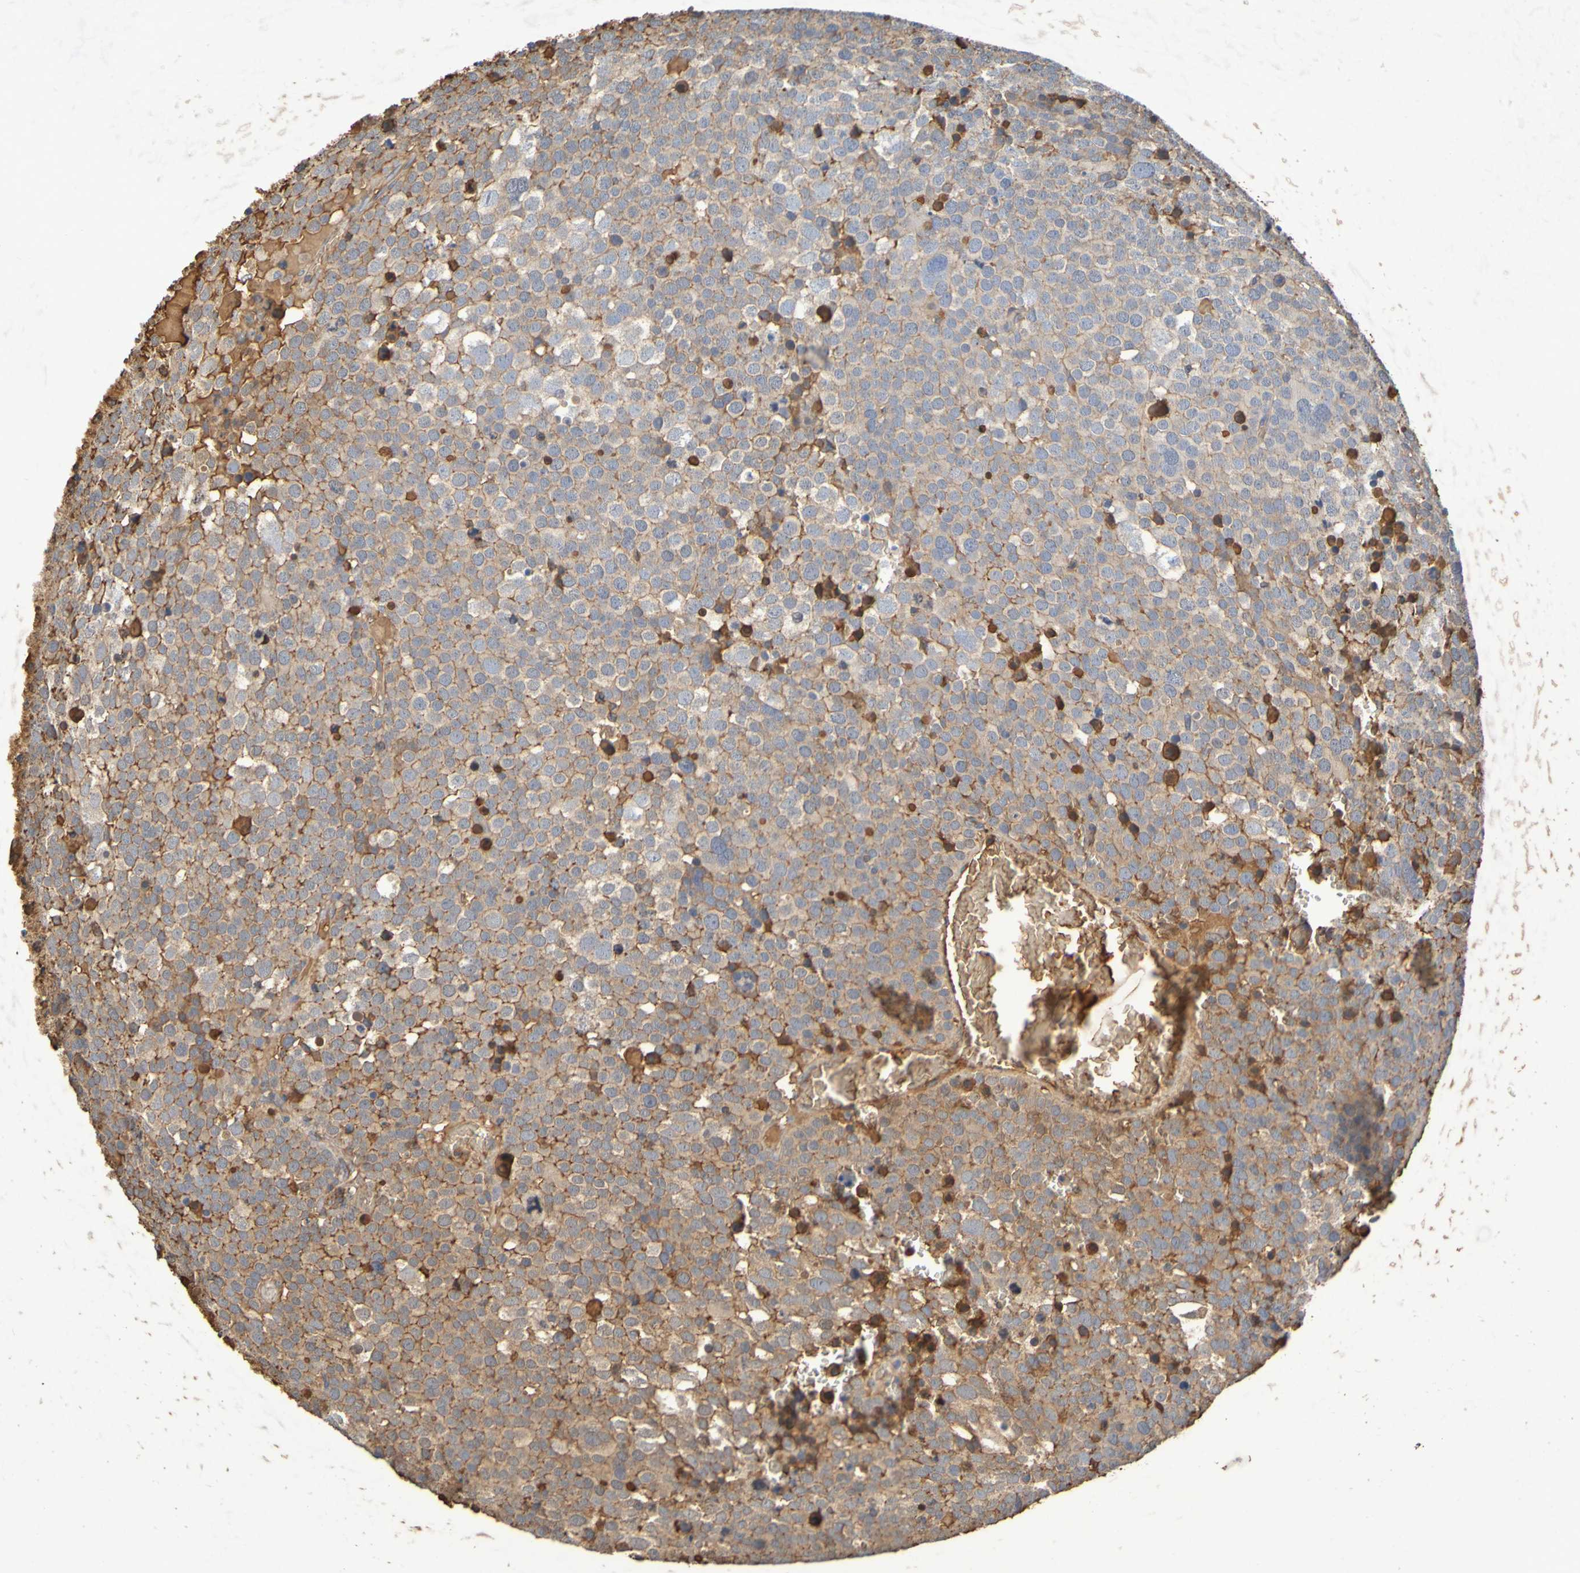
{"staining": {"intensity": "moderate", "quantity": "25%-75%", "location": "cytoplasmic/membranous"}, "tissue": "testis cancer", "cell_type": "Tumor cells", "image_type": "cancer", "snomed": [{"axis": "morphology", "description": "Seminoma, NOS"}, {"axis": "topography", "description": "Testis"}], "caption": "A brown stain shows moderate cytoplasmic/membranous staining of a protein in human testis seminoma tumor cells.", "gene": "GAB3", "patient": {"sex": "male", "age": 71}}